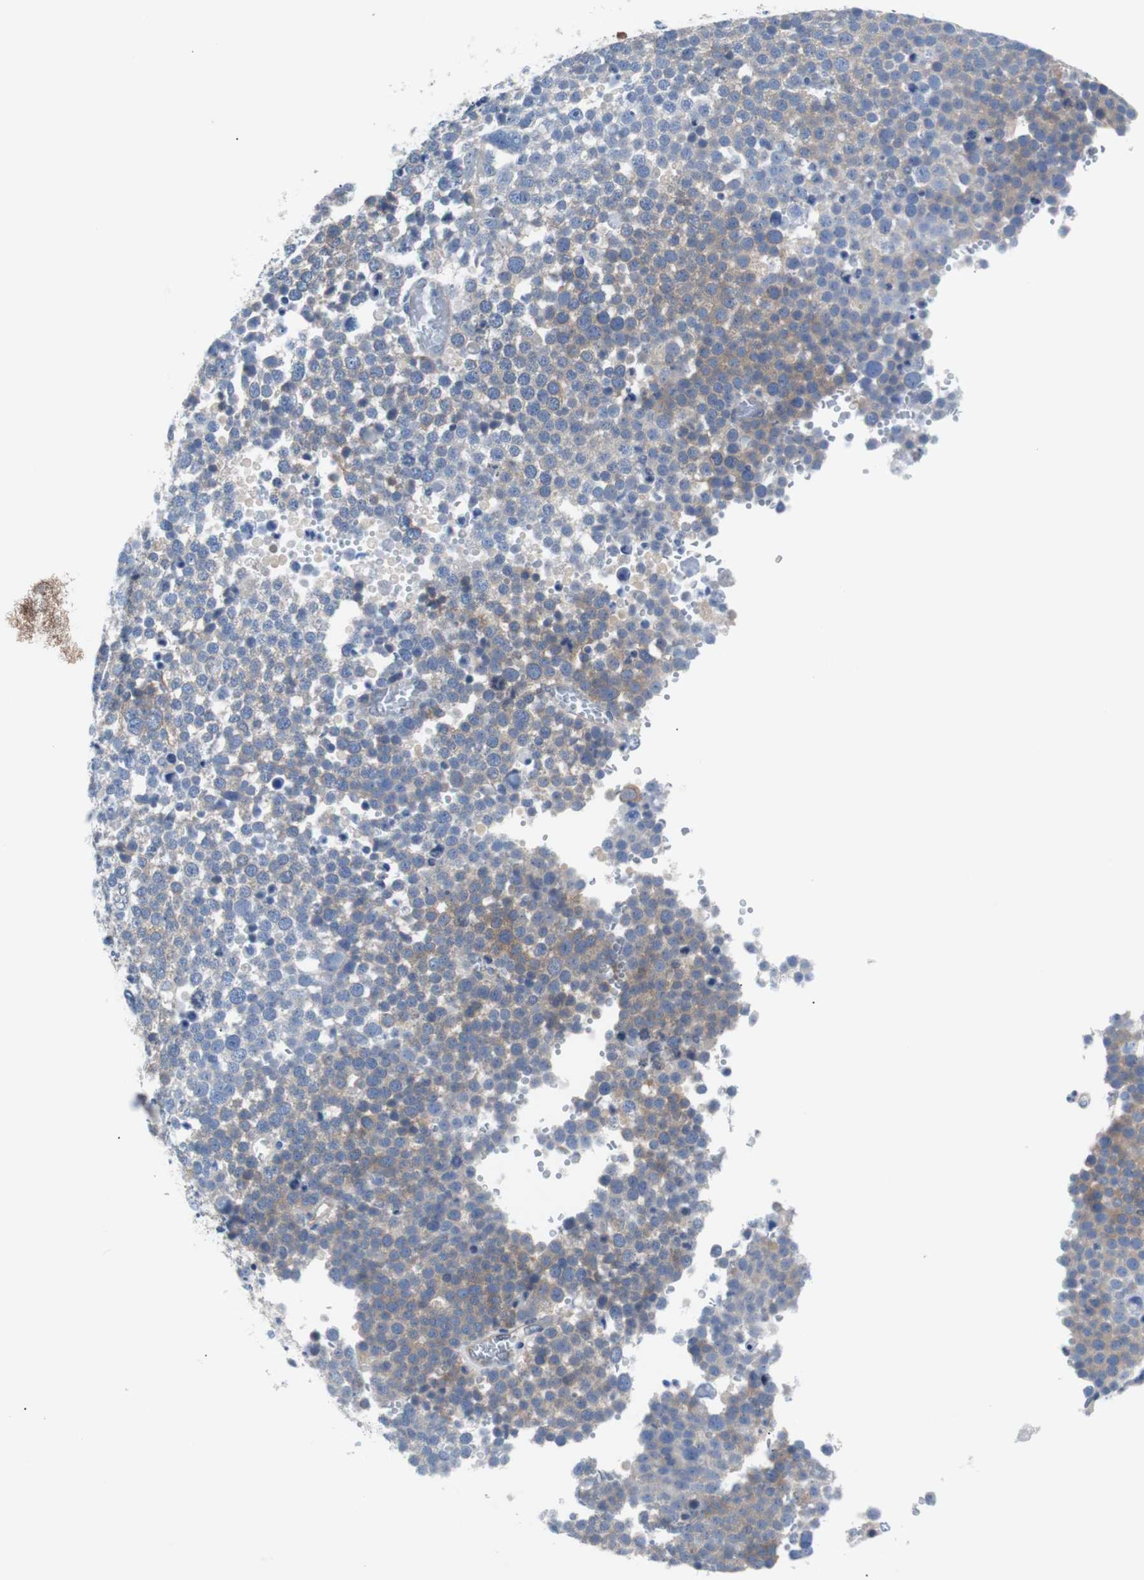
{"staining": {"intensity": "weak", "quantity": "<25%", "location": "cytoplasmic/membranous"}, "tissue": "testis cancer", "cell_type": "Tumor cells", "image_type": "cancer", "snomed": [{"axis": "morphology", "description": "Seminoma, NOS"}, {"axis": "topography", "description": "Testis"}], "caption": "An immunohistochemistry (IHC) image of testis seminoma is shown. There is no staining in tumor cells of testis seminoma.", "gene": "EEF2K", "patient": {"sex": "male", "age": 71}}